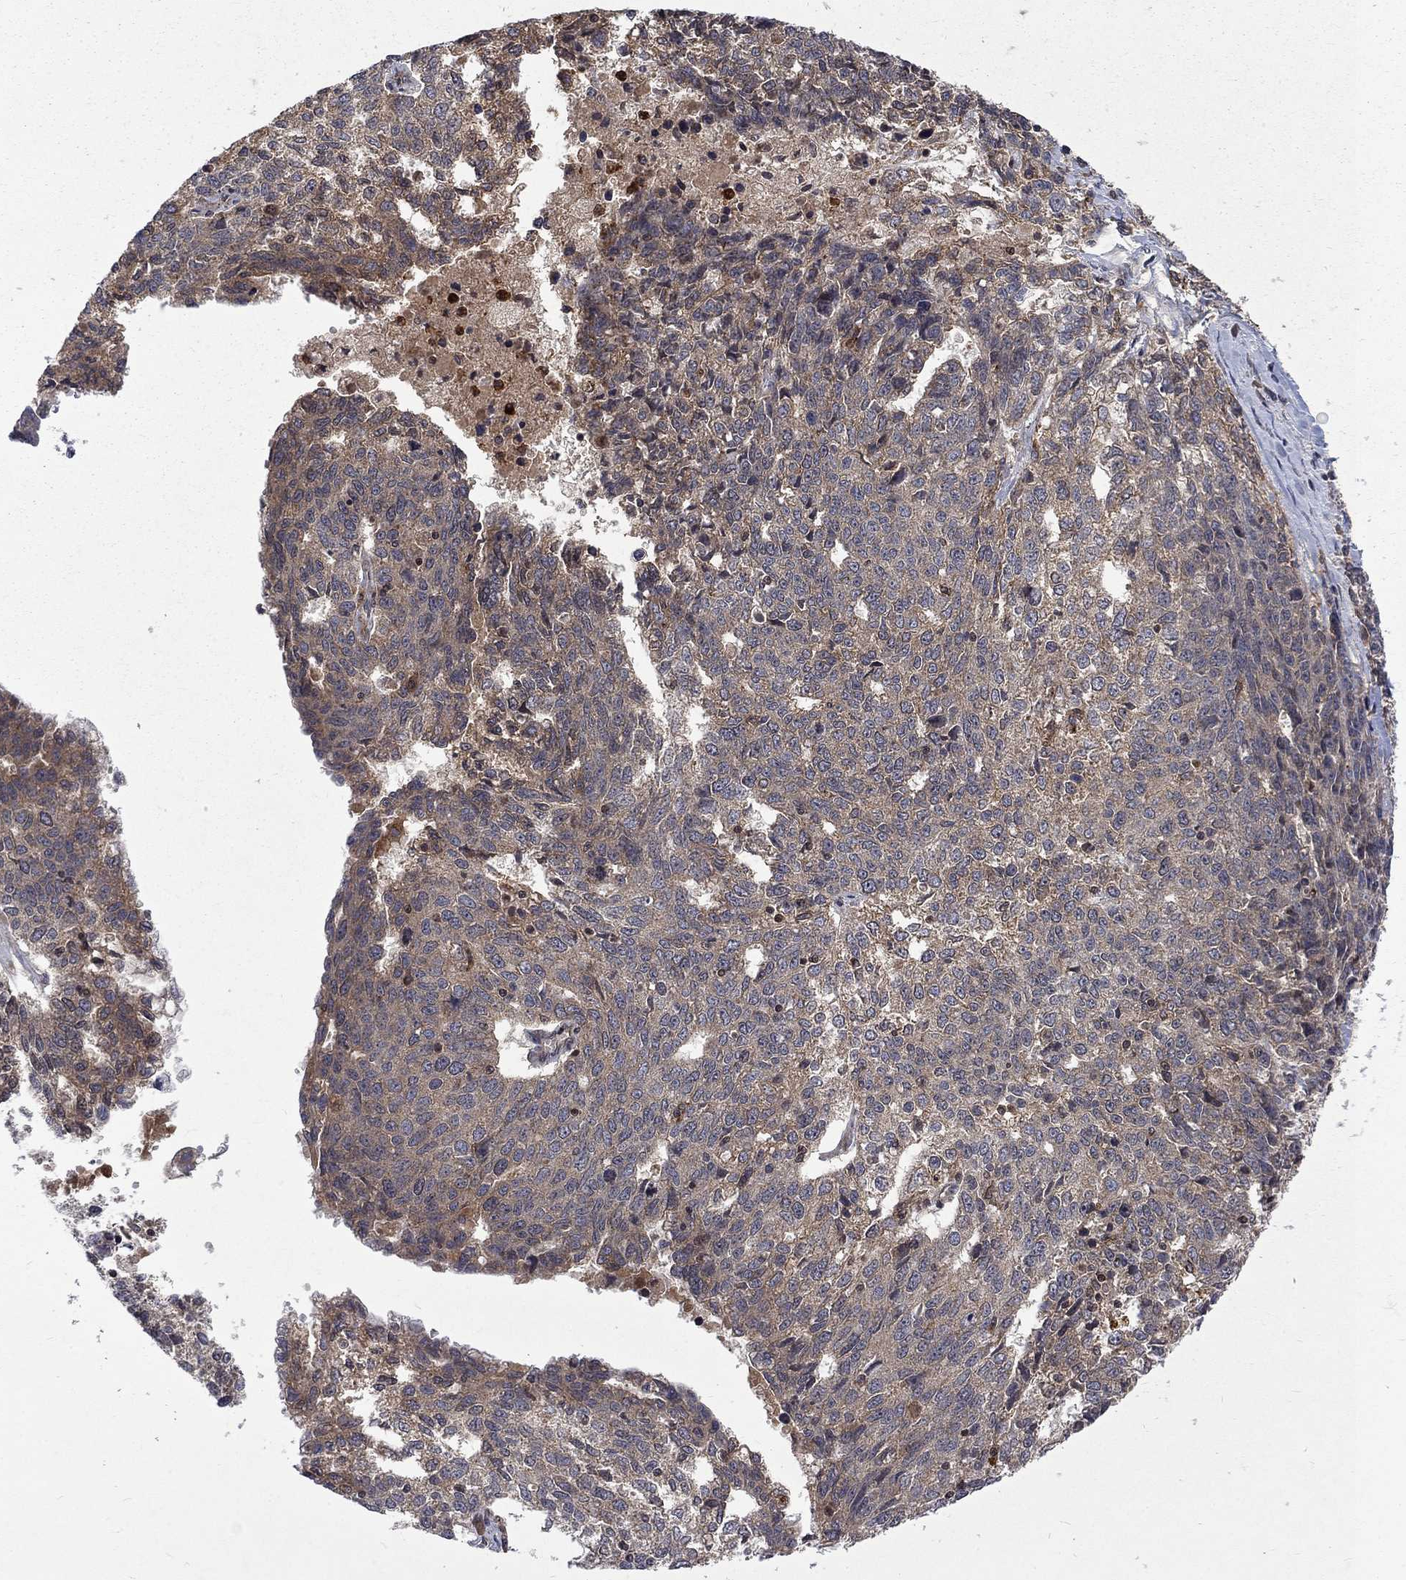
{"staining": {"intensity": "negative", "quantity": "none", "location": "none"}, "tissue": "ovarian cancer", "cell_type": "Tumor cells", "image_type": "cancer", "snomed": [{"axis": "morphology", "description": "Cystadenocarcinoma, serous, NOS"}, {"axis": "topography", "description": "Ovary"}], "caption": "This is an IHC photomicrograph of serous cystadenocarcinoma (ovarian). There is no expression in tumor cells.", "gene": "TMEM33", "patient": {"sex": "female", "age": 71}}